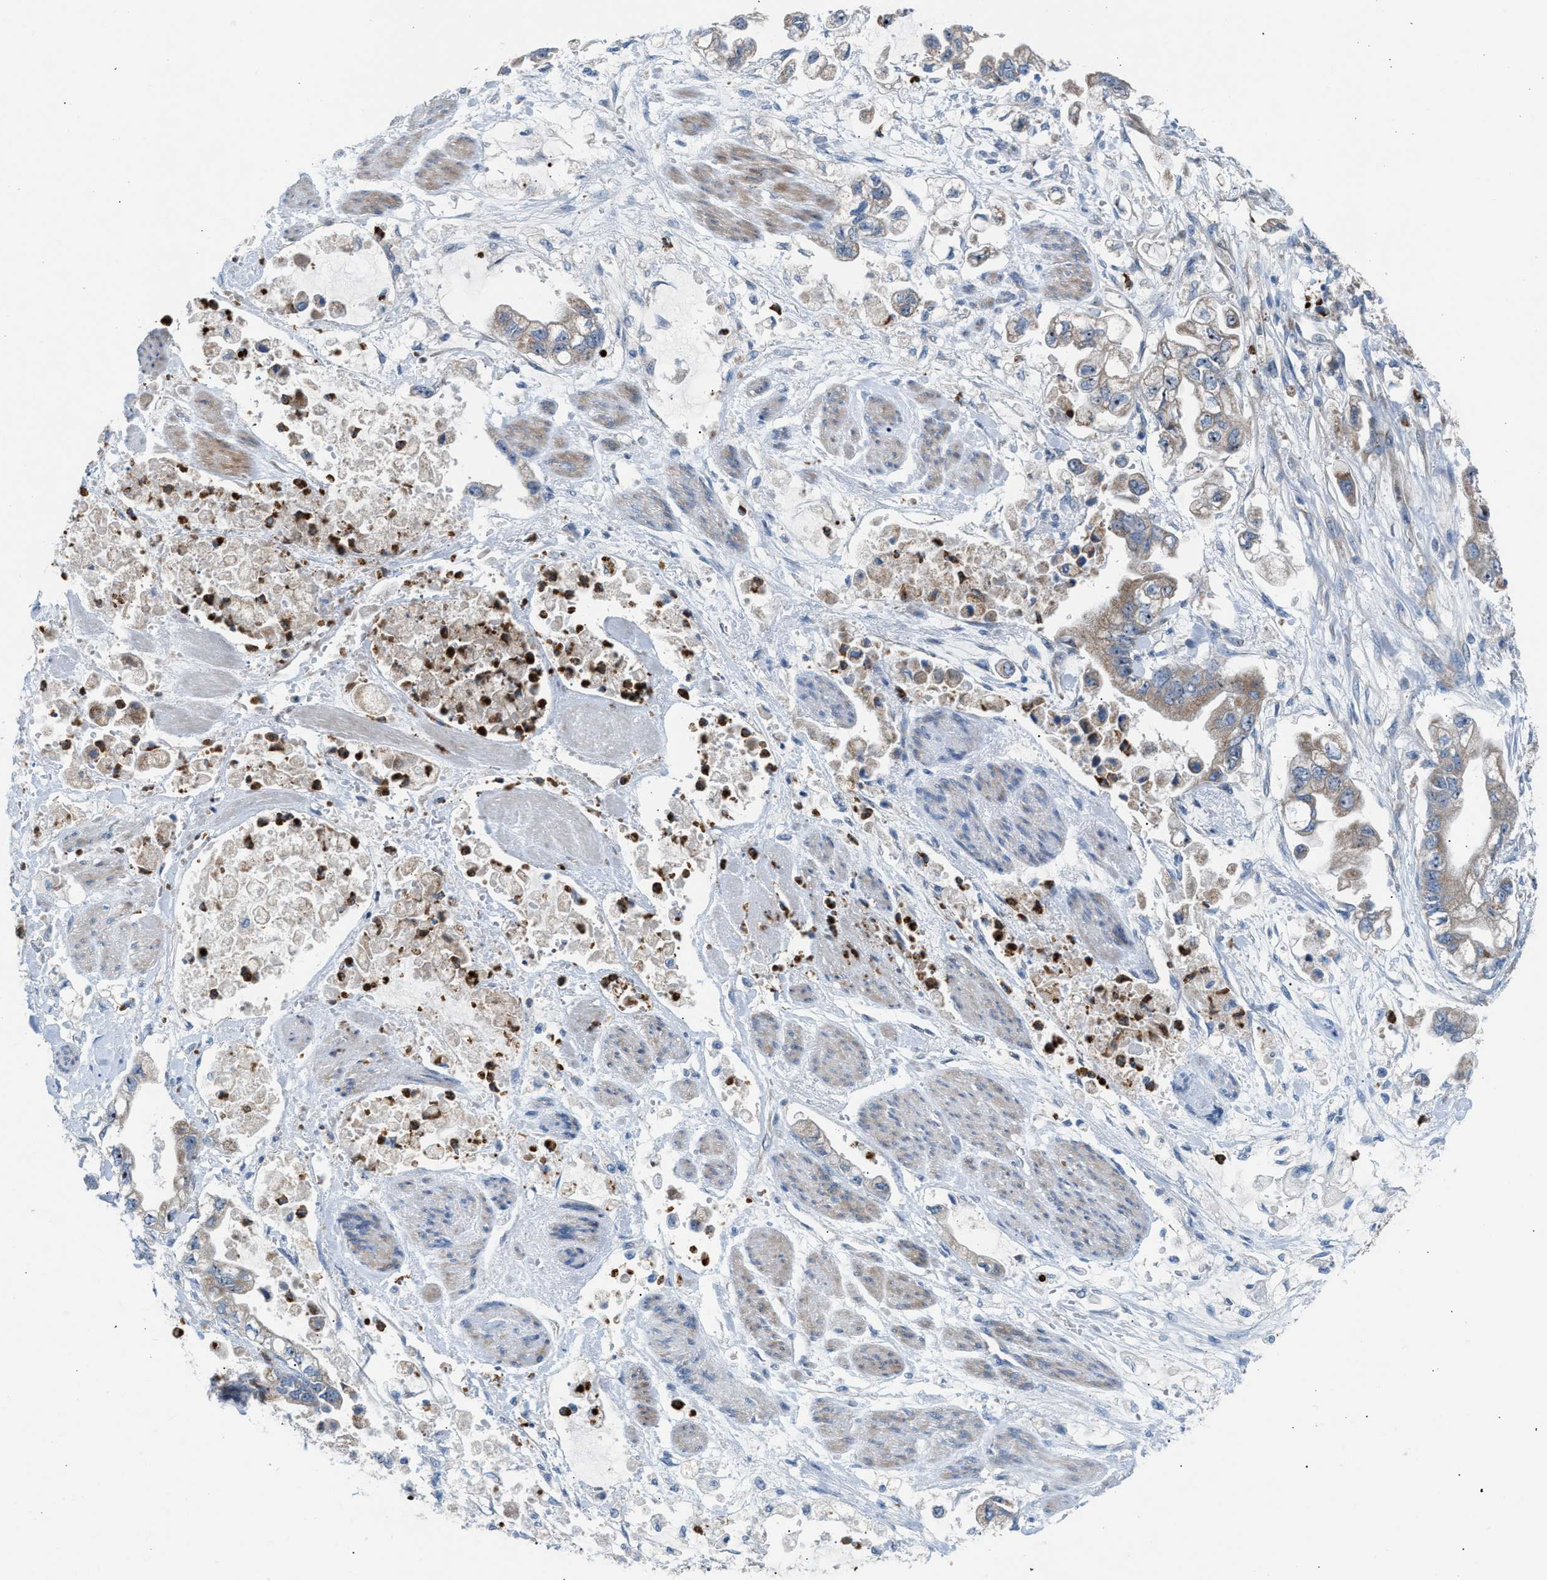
{"staining": {"intensity": "moderate", "quantity": ">75%", "location": "cytoplasmic/membranous"}, "tissue": "stomach cancer", "cell_type": "Tumor cells", "image_type": "cancer", "snomed": [{"axis": "morphology", "description": "Normal tissue, NOS"}, {"axis": "morphology", "description": "Adenocarcinoma, NOS"}, {"axis": "topography", "description": "Stomach"}], "caption": "This micrograph shows immunohistochemistry (IHC) staining of stomach cancer (adenocarcinoma), with medium moderate cytoplasmic/membranous staining in about >75% of tumor cells.", "gene": "TPH1", "patient": {"sex": "male", "age": 62}}